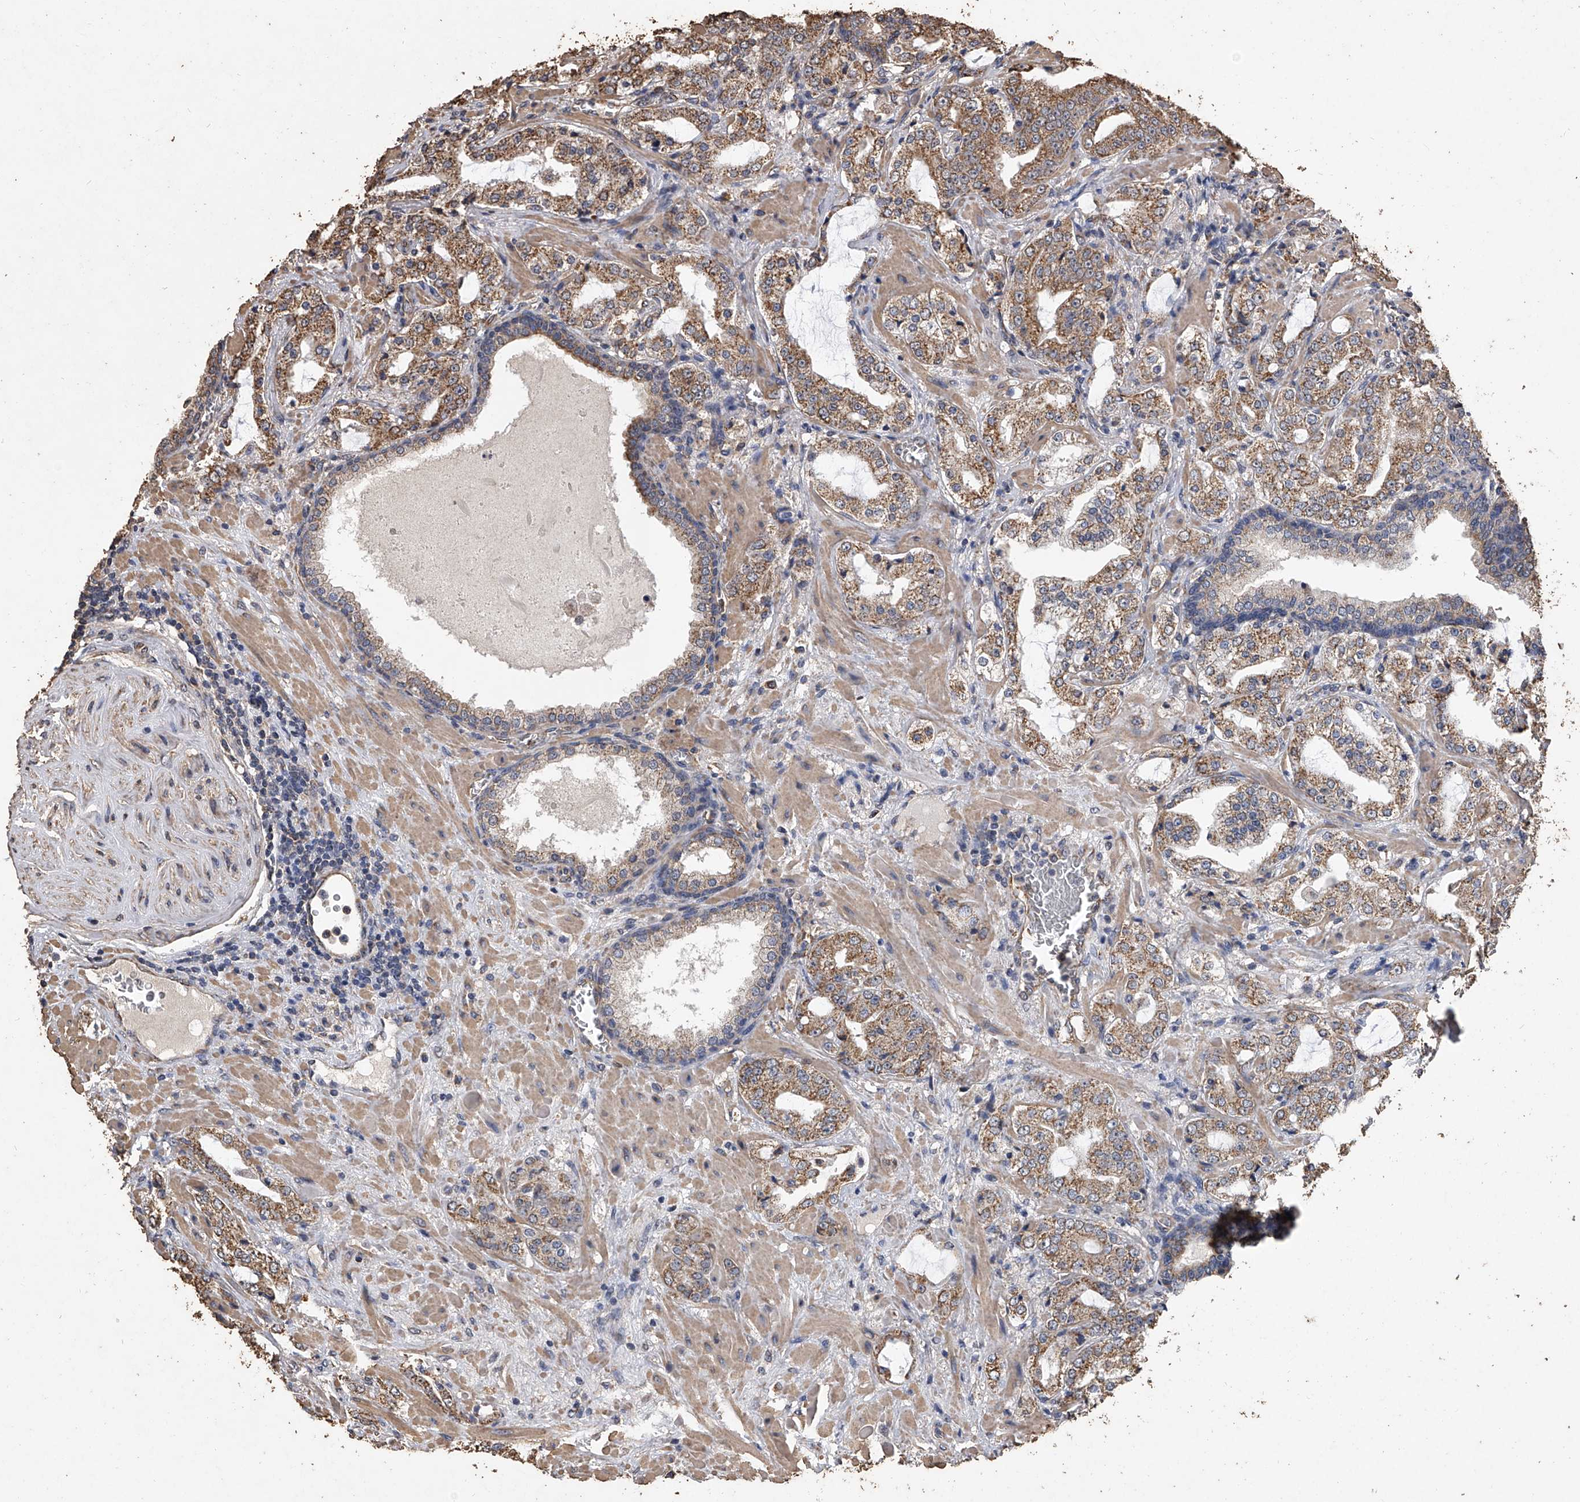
{"staining": {"intensity": "moderate", "quantity": ">75%", "location": "cytoplasmic/membranous"}, "tissue": "prostate cancer", "cell_type": "Tumor cells", "image_type": "cancer", "snomed": [{"axis": "morphology", "description": "Adenocarcinoma, High grade"}, {"axis": "topography", "description": "Prostate"}], "caption": "There is medium levels of moderate cytoplasmic/membranous expression in tumor cells of prostate cancer (high-grade adenocarcinoma), as demonstrated by immunohistochemical staining (brown color).", "gene": "MRPL28", "patient": {"sex": "male", "age": 64}}